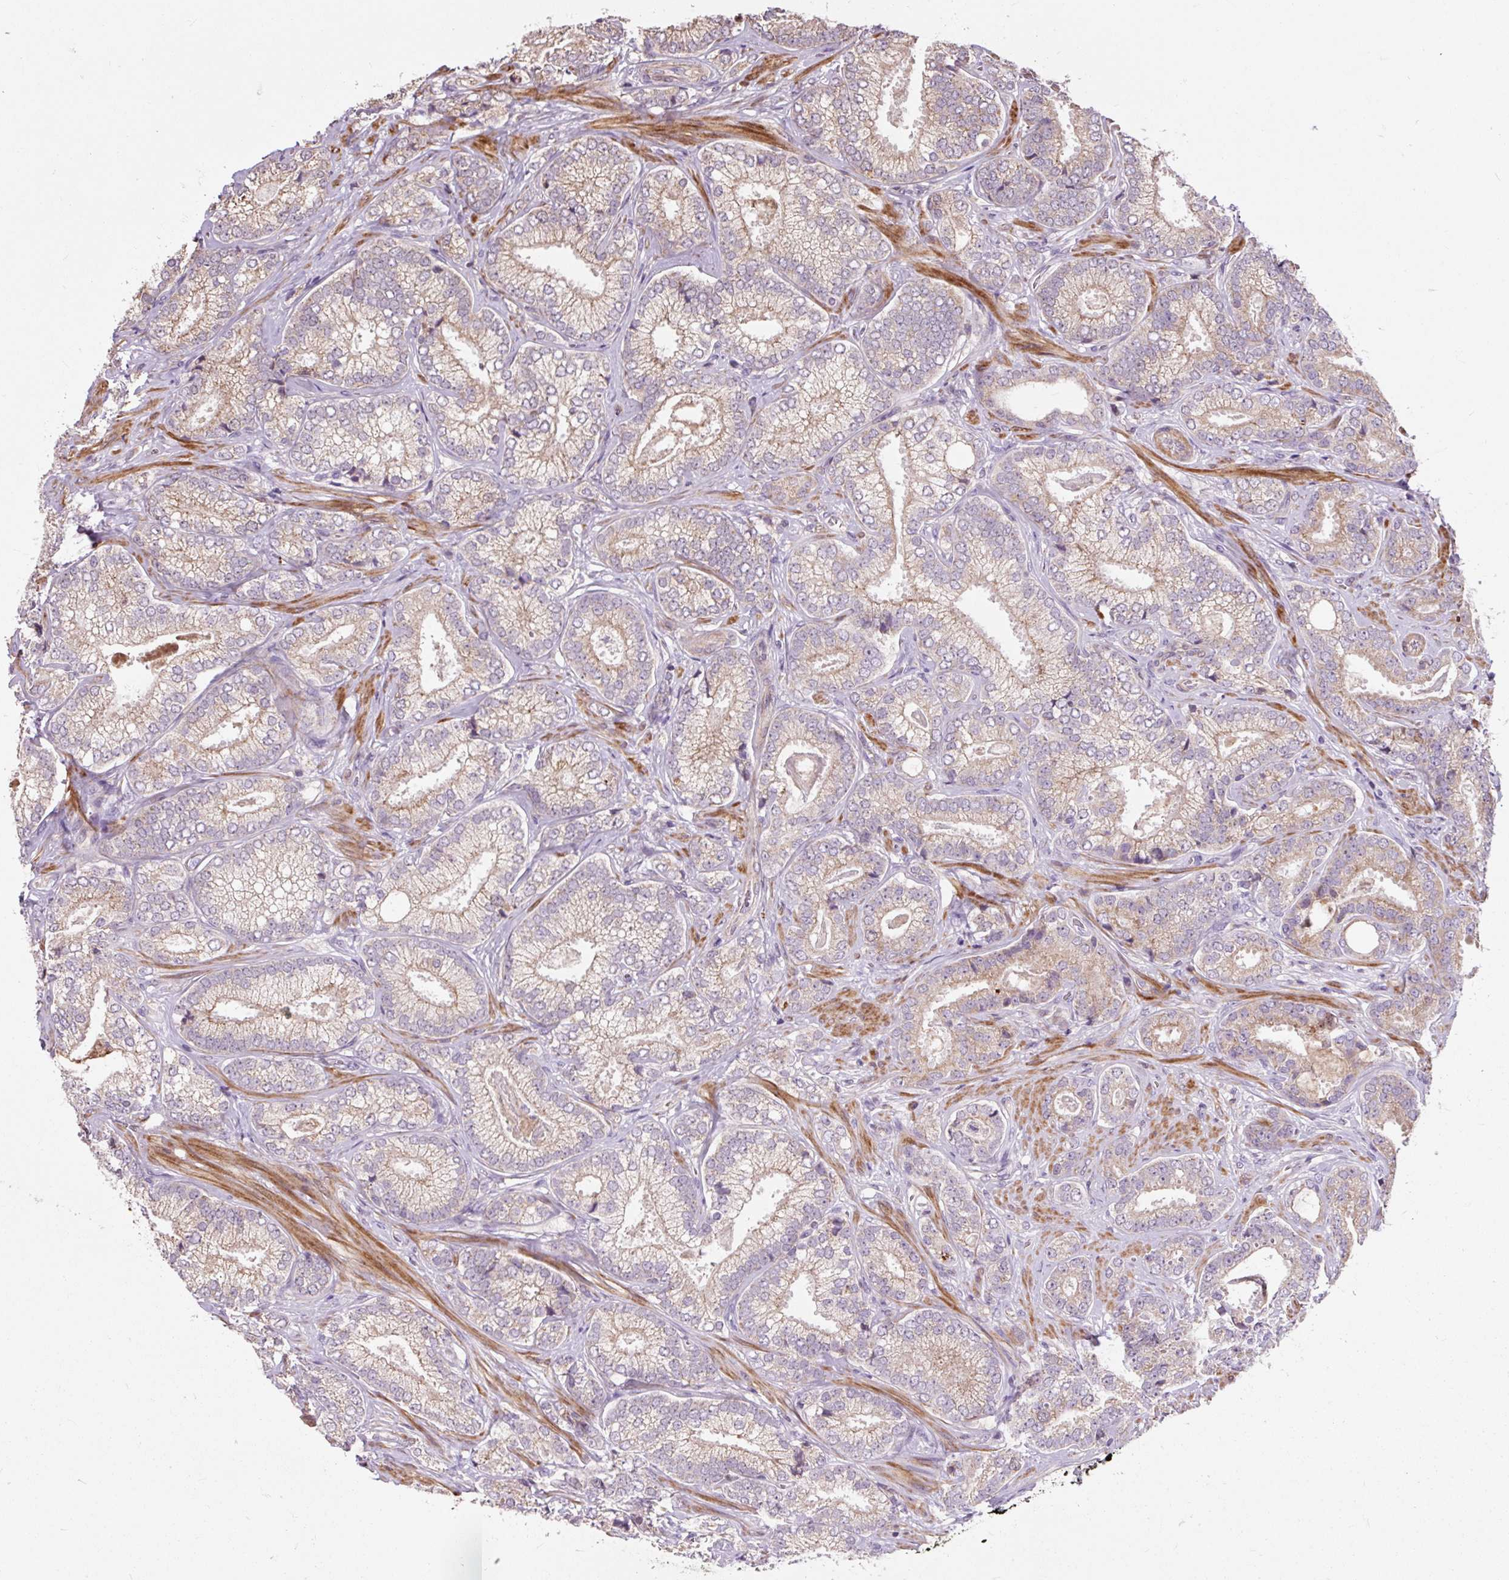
{"staining": {"intensity": "weak", "quantity": "<25%", "location": "cytoplasmic/membranous"}, "tissue": "prostate cancer", "cell_type": "Tumor cells", "image_type": "cancer", "snomed": [{"axis": "morphology", "description": "Adenocarcinoma, Low grade"}, {"axis": "topography", "description": "Prostate"}], "caption": "Prostate adenocarcinoma (low-grade) was stained to show a protein in brown. There is no significant positivity in tumor cells.", "gene": "PRIMPOL", "patient": {"sex": "male", "age": 63}}